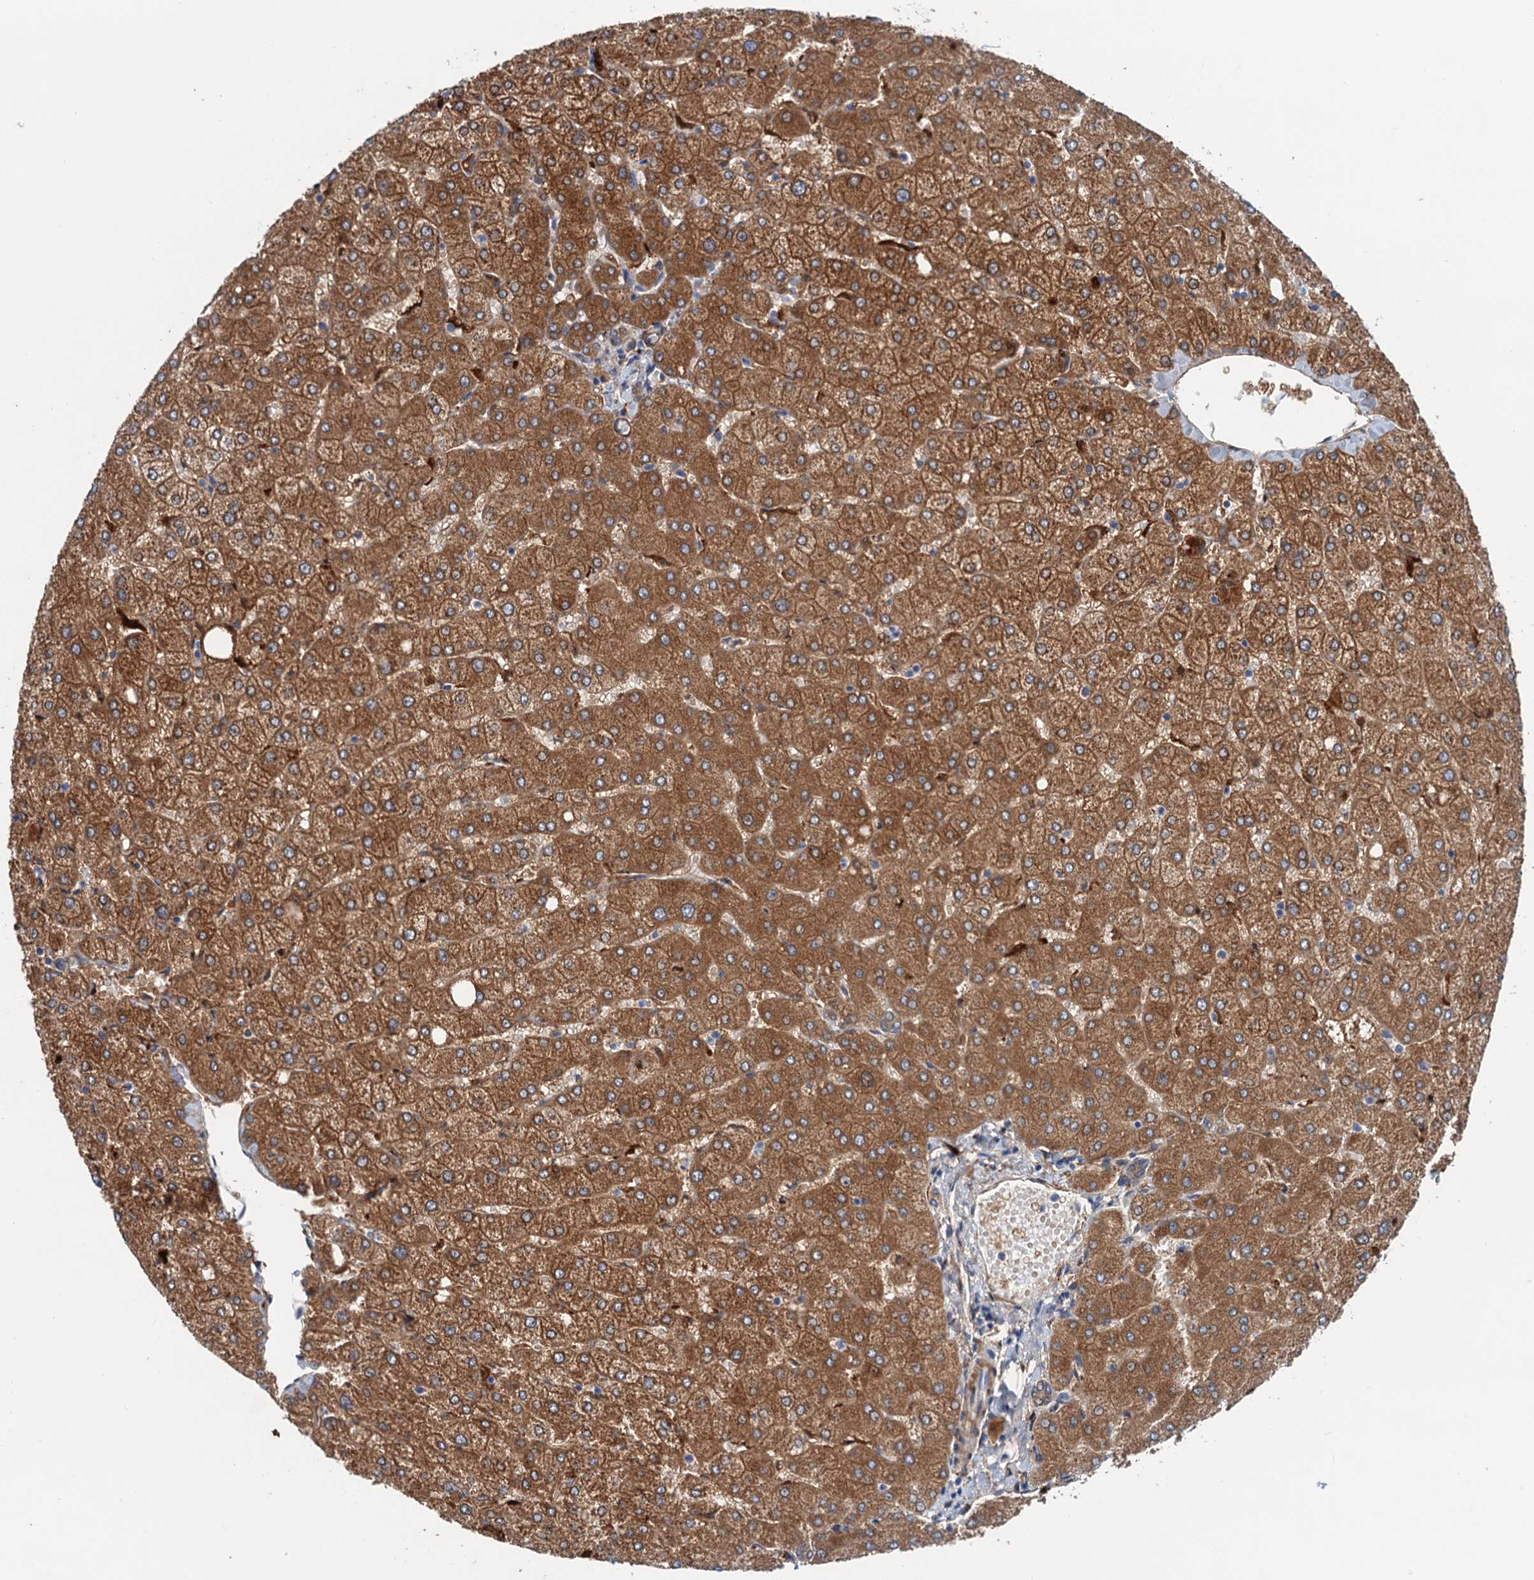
{"staining": {"intensity": "weak", "quantity": "<25%", "location": "cytoplasmic/membranous"}, "tissue": "liver", "cell_type": "Cholangiocytes", "image_type": "normal", "snomed": [{"axis": "morphology", "description": "Normal tissue, NOS"}, {"axis": "topography", "description": "Liver"}], "caption": "DAB (3,3'-diaminobenzidine) immunohistochemical staining of benign liver displays no significant positivity in cholangiocytes. (DAB immunohistochemistry visualized using brightfield microscopy, high magnification).", "gene": "CSTPP1", "patient": {"sex": "female", "age": 54}}